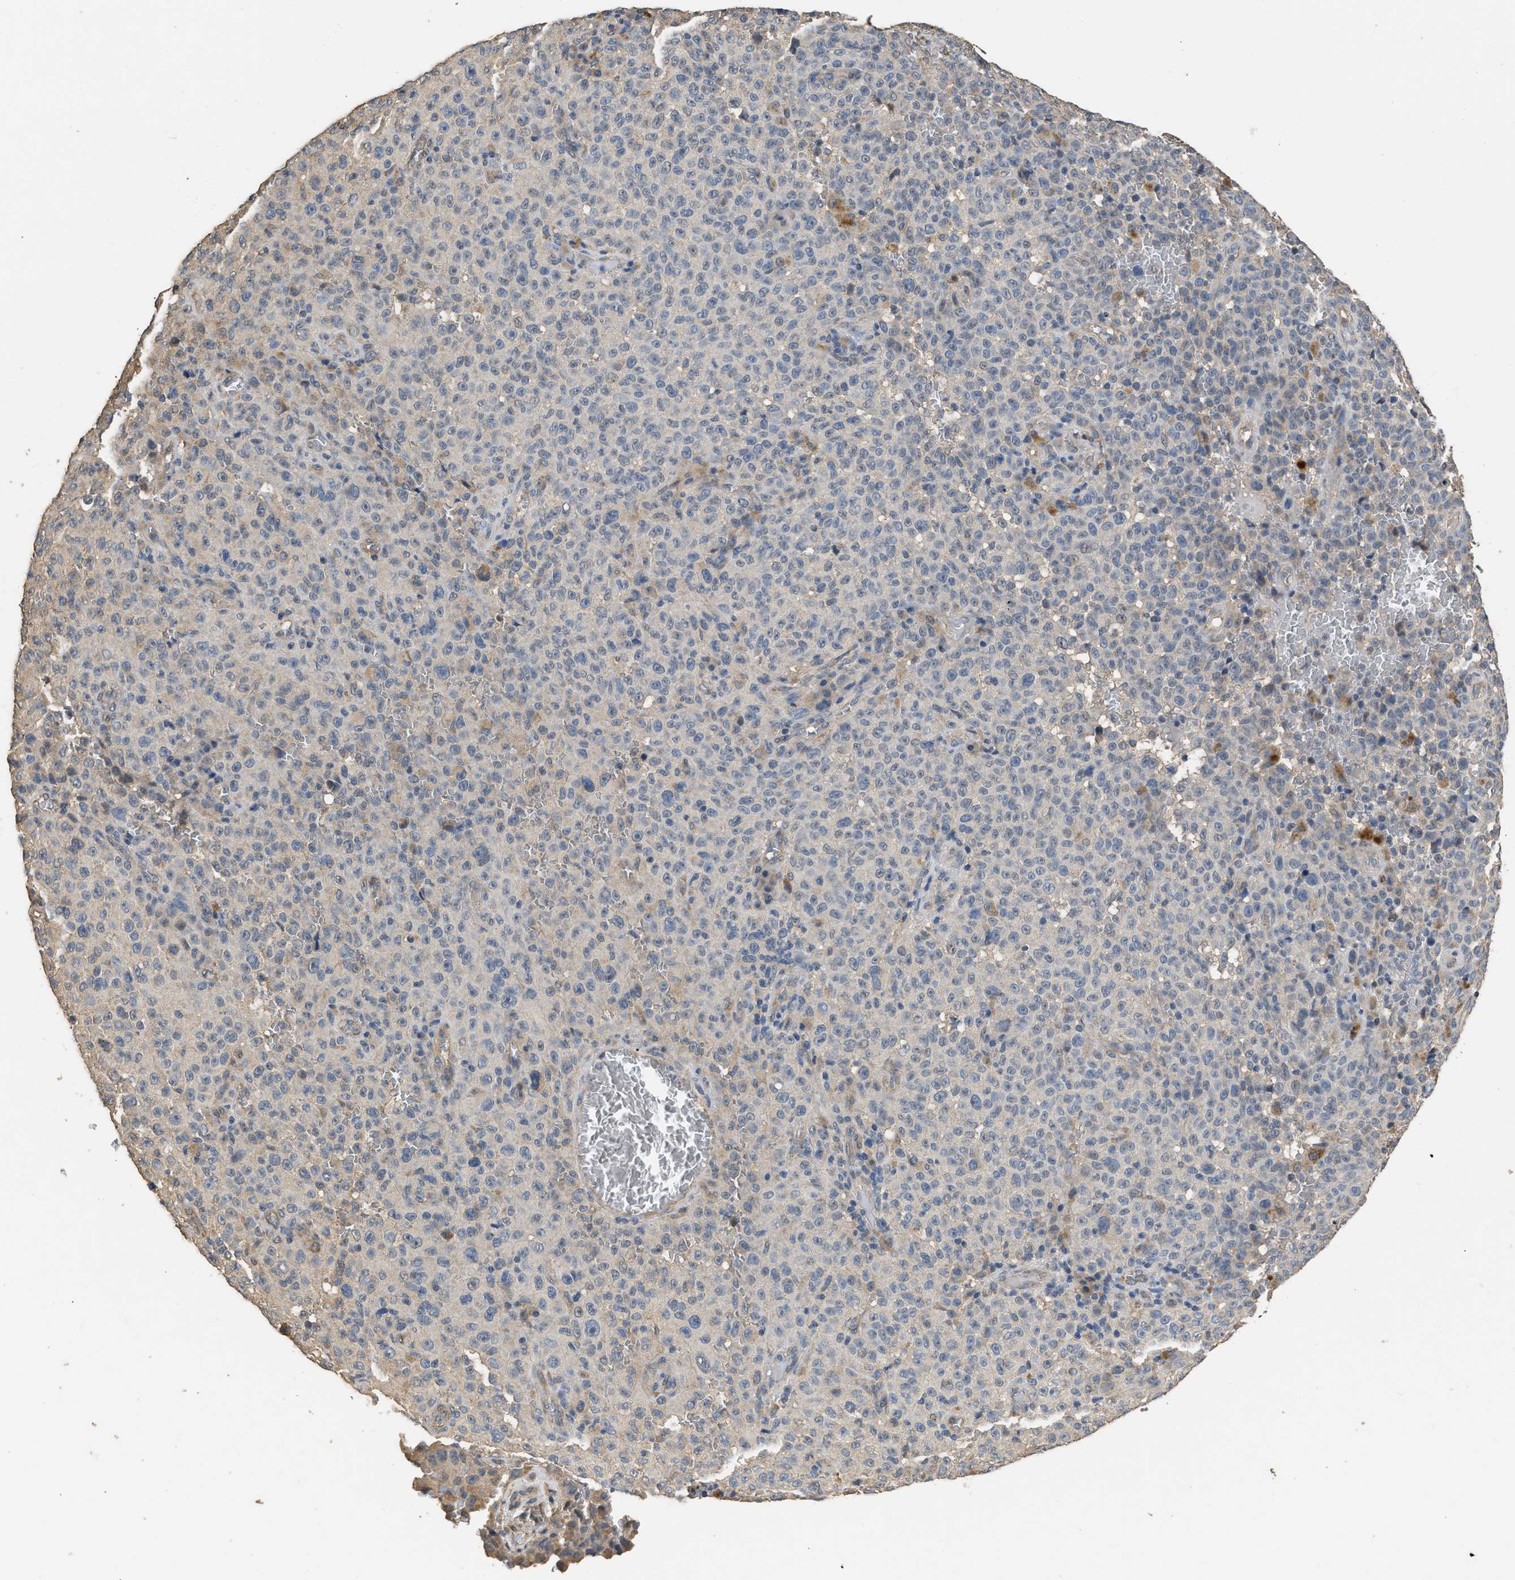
{"staining": {"intensity": "negative", "quantity": "none", "location": "none"}, "tissue": "melanoma", "cell_type": "Tumor cells", "image_type": "cancer", "snomed": [{"axis": "morphology", "description": "Malignant melanoma, NOS"}, {"axis": "topography", "description": "Skin"}], "caption": "High power microscopy micrograph of an IHC micrograph of malignant melanoma, revealing no significant positivity in tumor cells.", "gene": "SPINT2", "patient": {"sex": "female", "age": 82}}